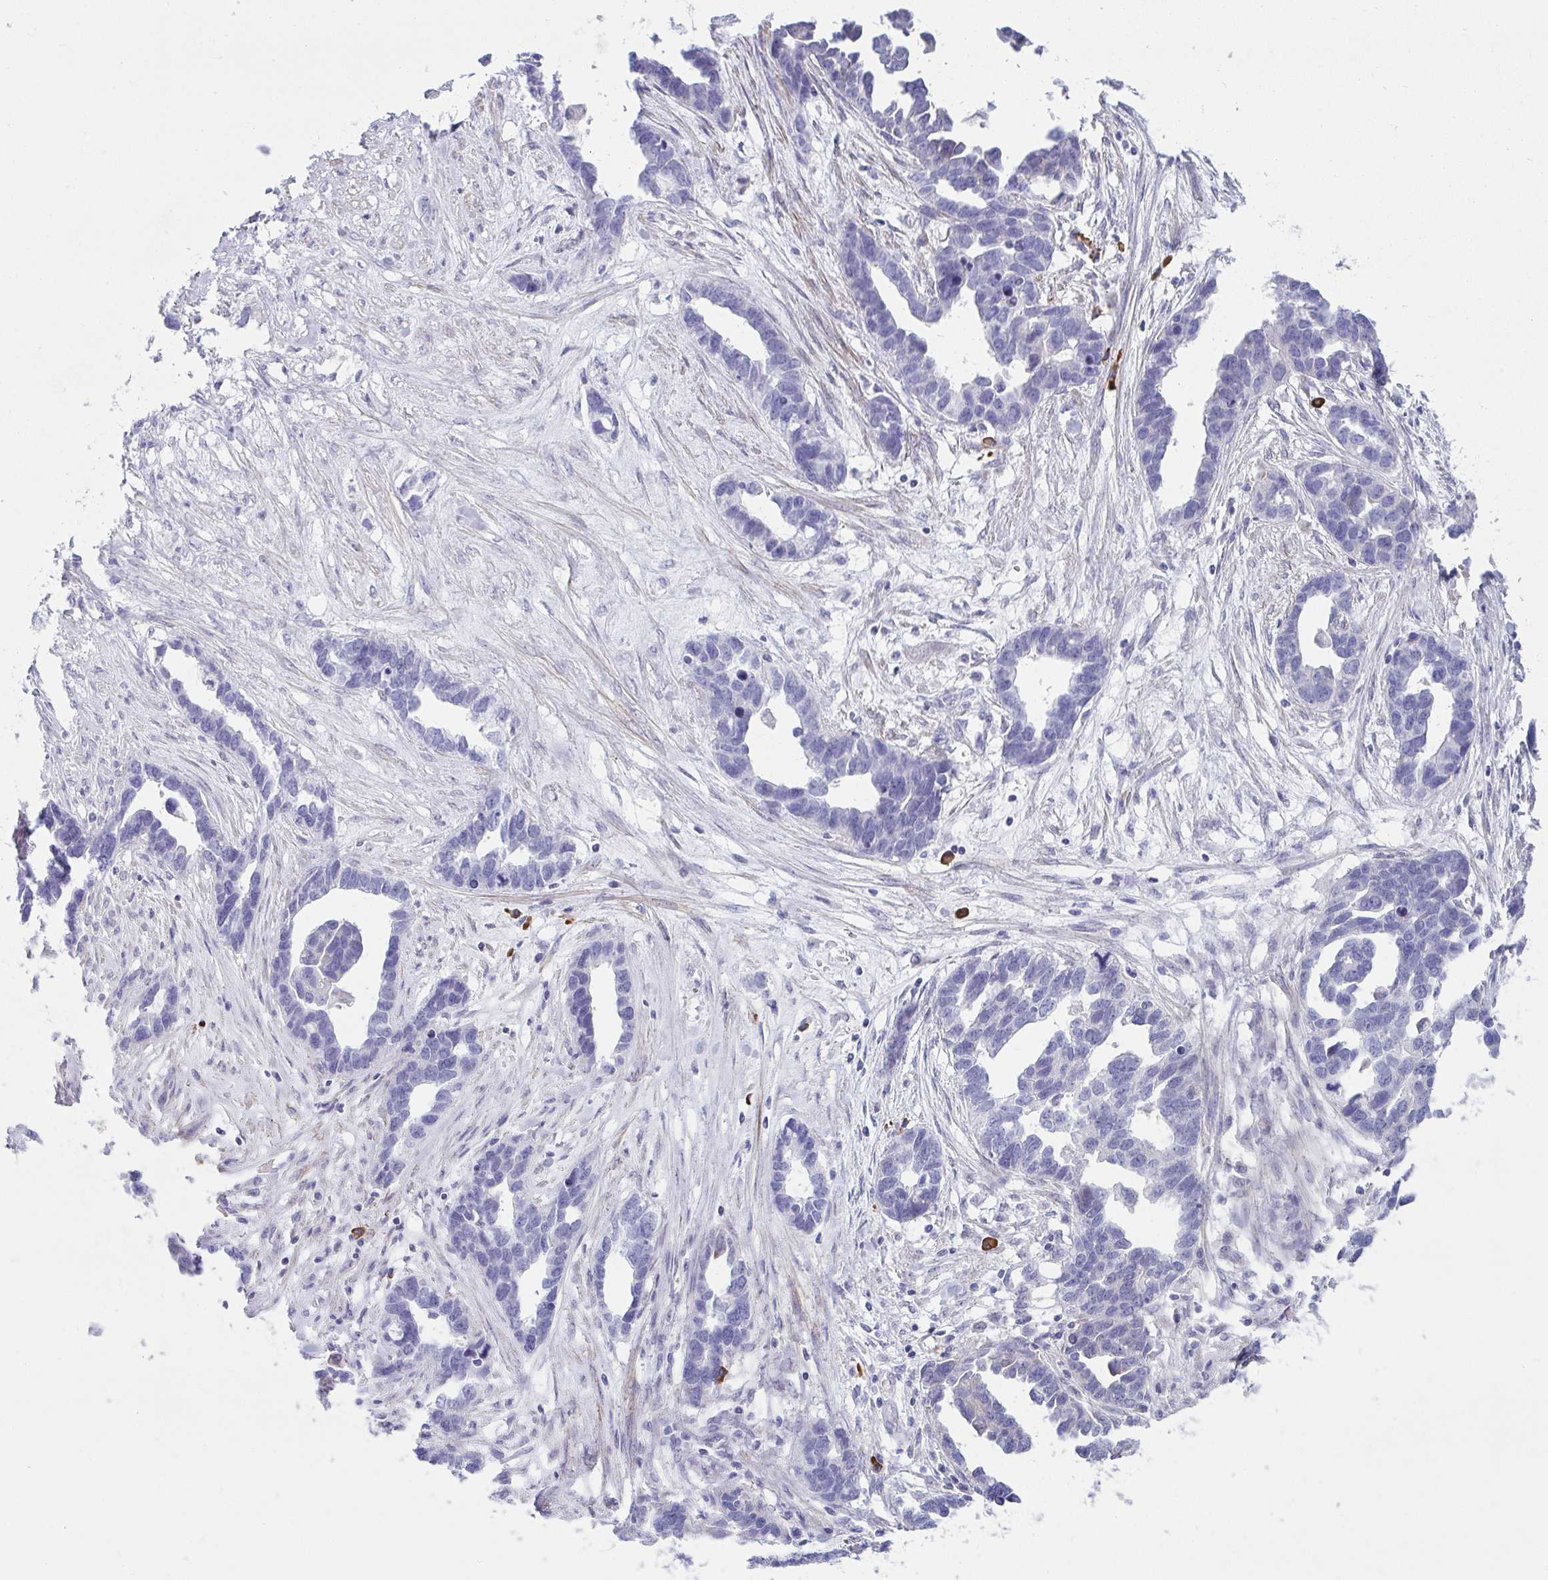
{"staining": {"intensity": "negative", "quantity": "none", "location": "none"}, "tissue": "ovarian cancer", "cell_type": "Tumor cells", "image_type": "cancer", "snomed": [{"axis": "morphology", "description": "Cystadenocarcinoma, serous, NOS"}, {"axis": "topography", "description": "Ovary"}], "caption": "A photomicrograph of human ovarian cancer is negative for staining in tumor cells.", "gene": "PUS7L", "patient": {"sex": "female", "age": 54}}